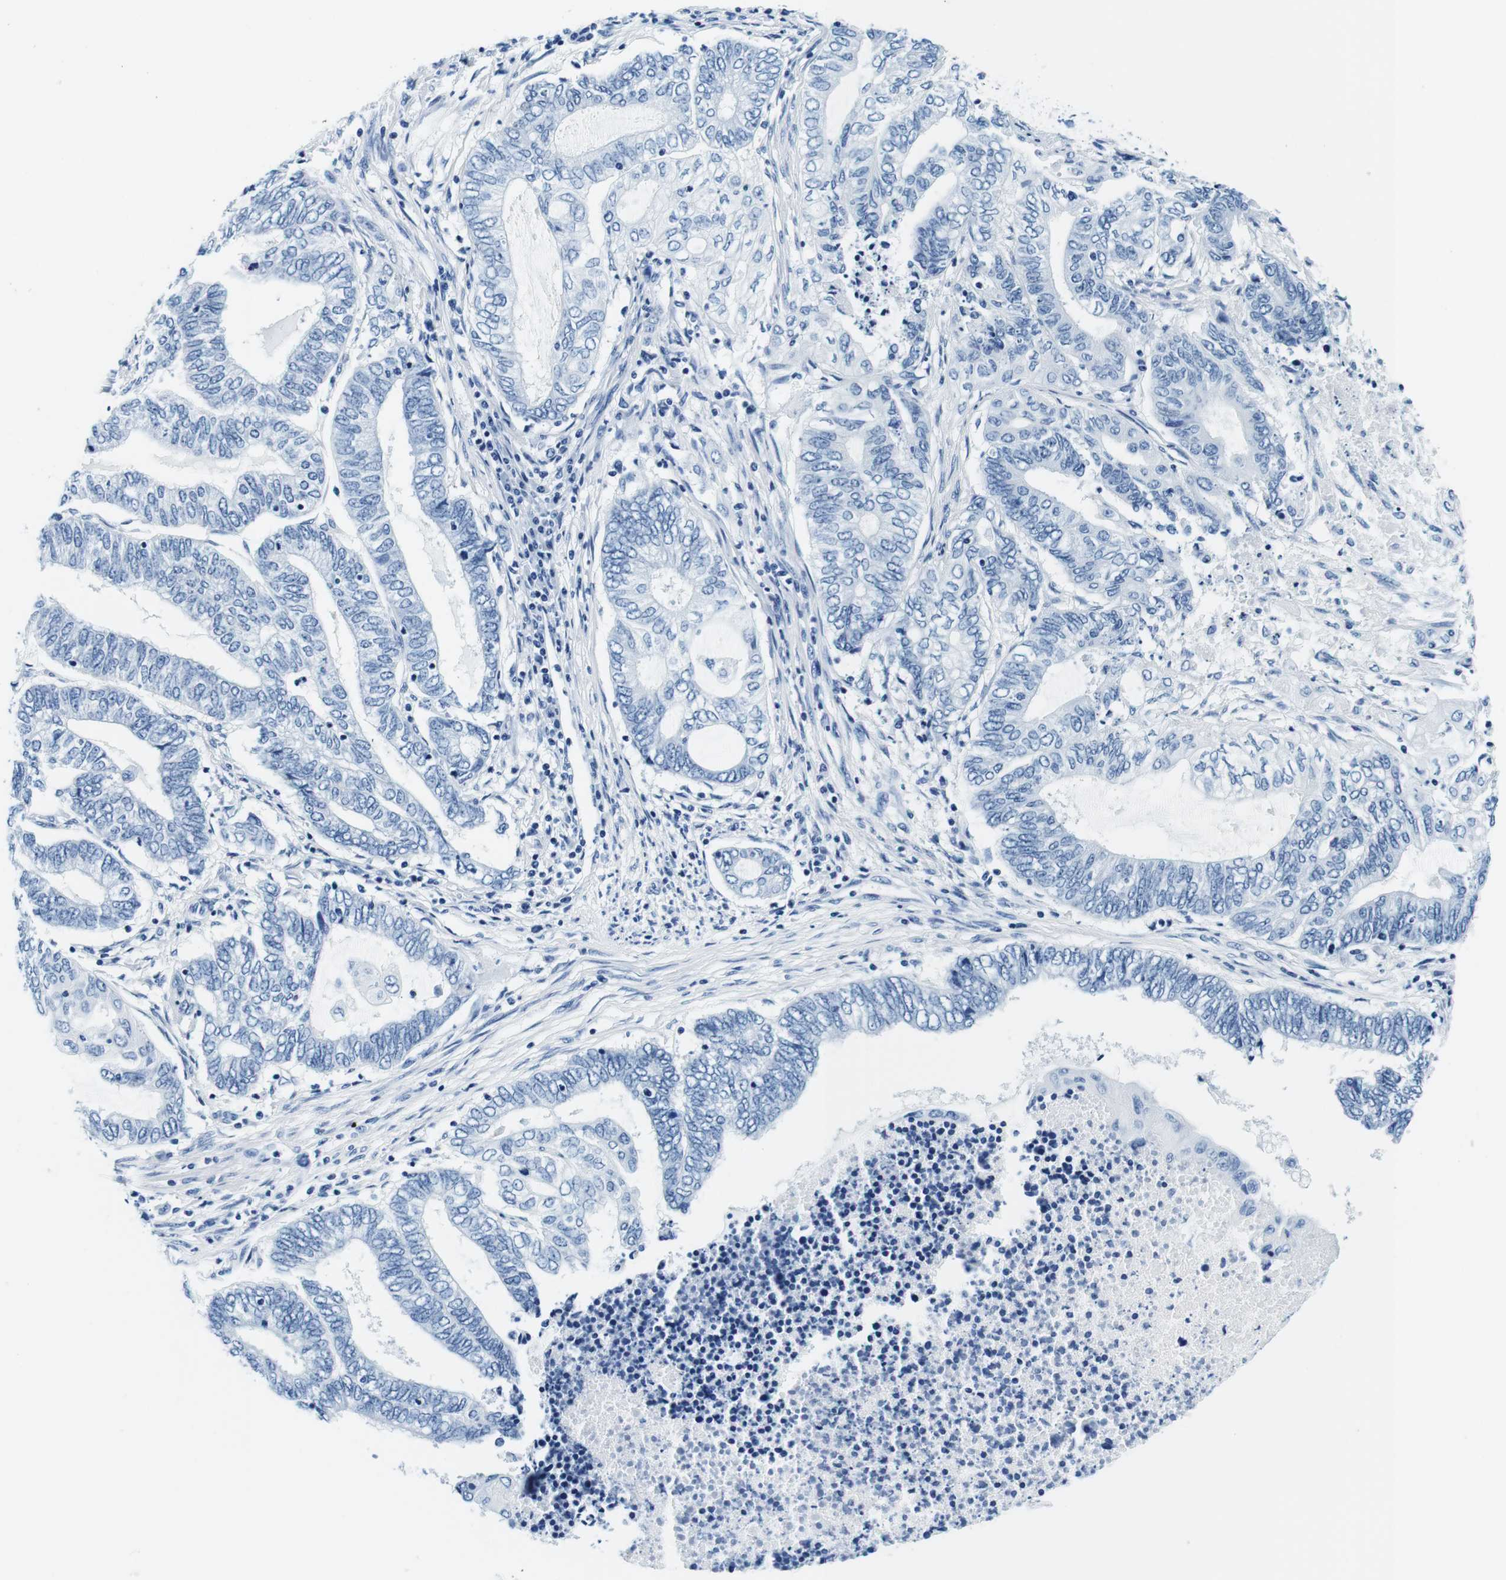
{"staining": {"intensity": "negative", "quantity": "none", "location": "none"}, "tissue": "endometrial cancer", "cell_type": "Tumor cells", "image_type": "cancer", "snomed": [{"axis": "morphology", "description": "Adenocarcinoma, NOS"}, {"axis": "topography", "description": "Uterus"}, {"axis": "topography", "description": "Endometrium"}], "caption": "This is an immunohistochemistry image of human endometrial cancer. There is no expression in tumor cells.", "gene": "ELANE", "patient": {"sex": "female", "age": 70}}